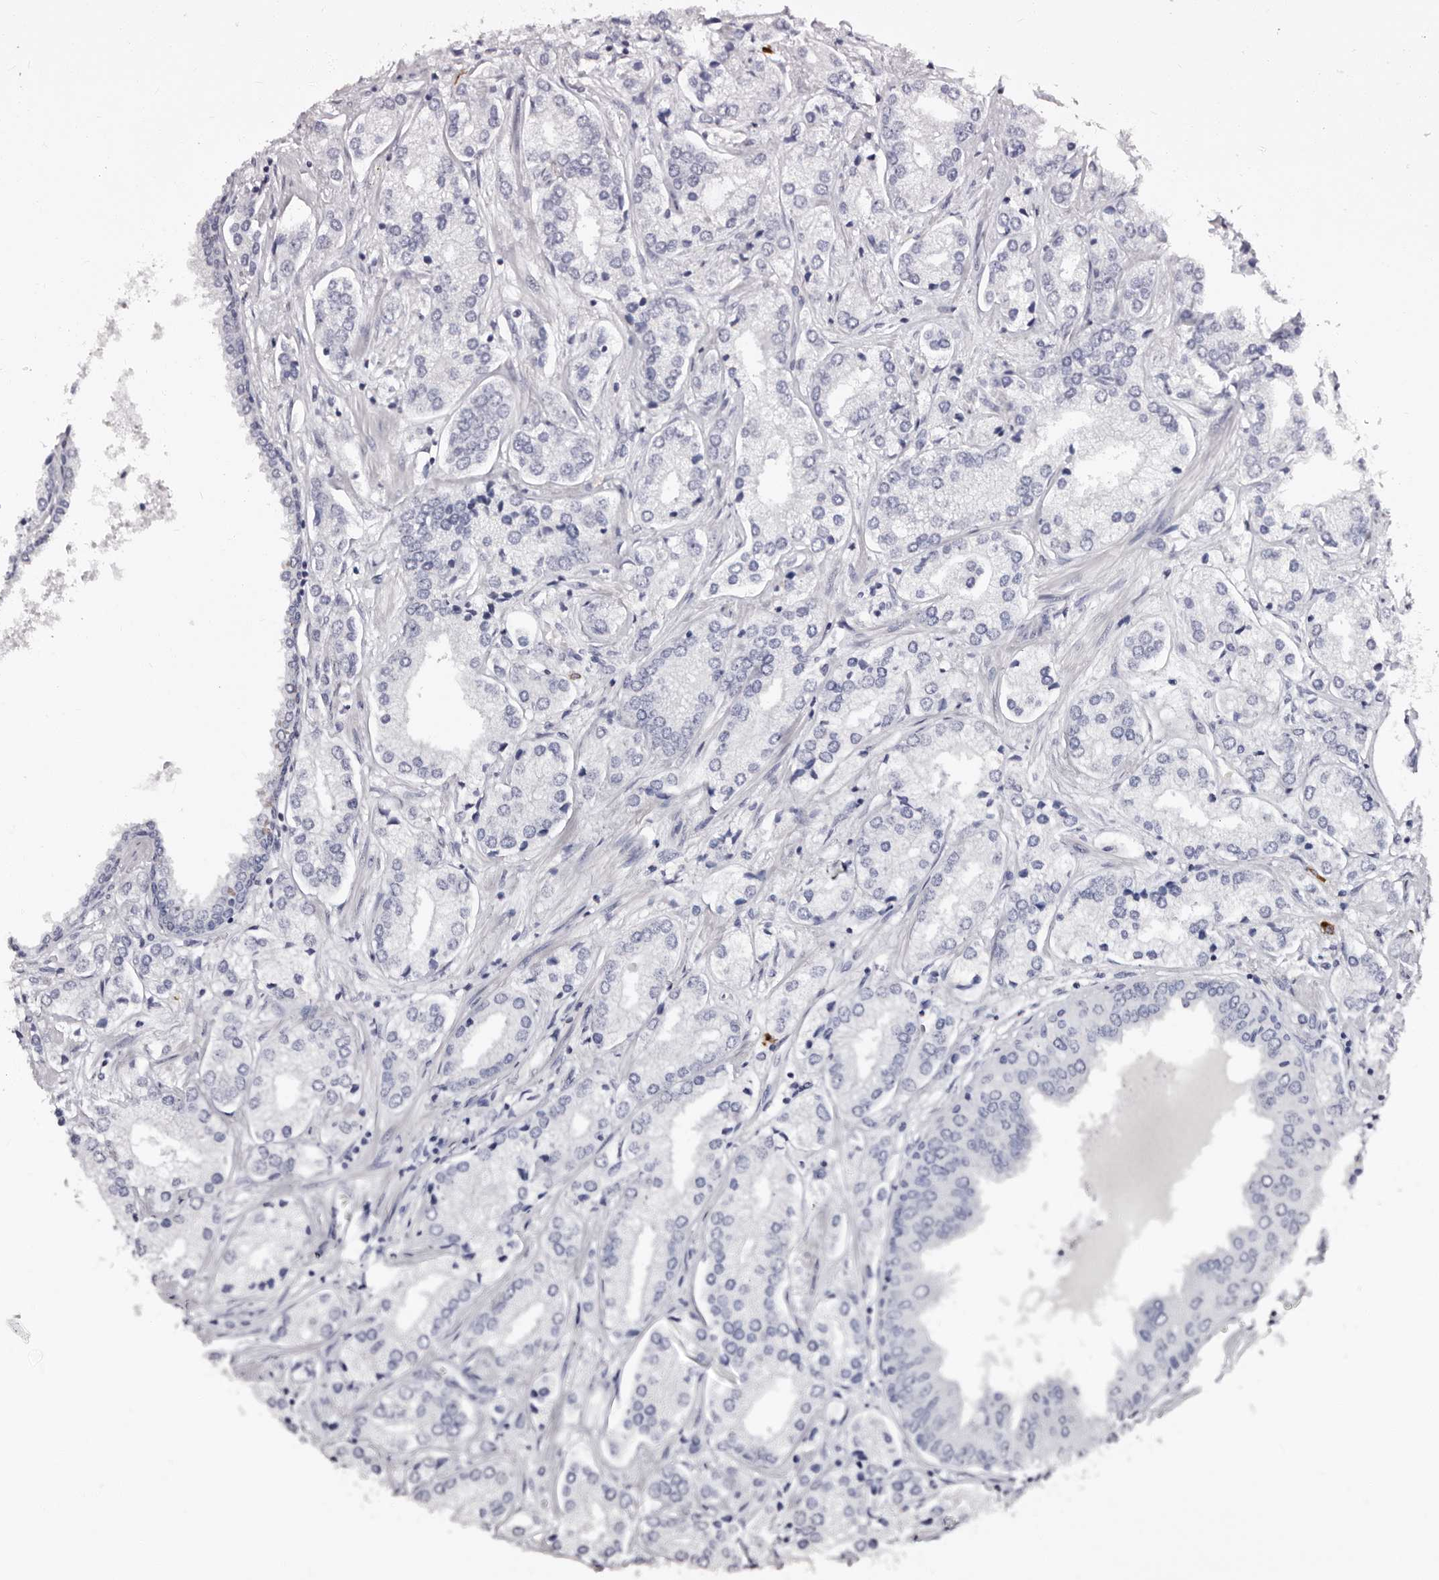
{"staining": {"intensity": "negative", "quantity": "none", "location": "none"}, "tissue": "prostate cancer", "cell_type": "Tumor cells", "image_type": "cancer", "snomed": [{"axis": "morphology", "description": "Adenocarcinoma, High grade"}, {"axis": "topography", "description": "Prostate"}], "caption": "Immunohistochemistry of prostate adenocarcinoma (high-grade) reveals no expression in tumor cells.", "gene": "TBC1D22B", "patient": {"sex": "male", "age": 66}}